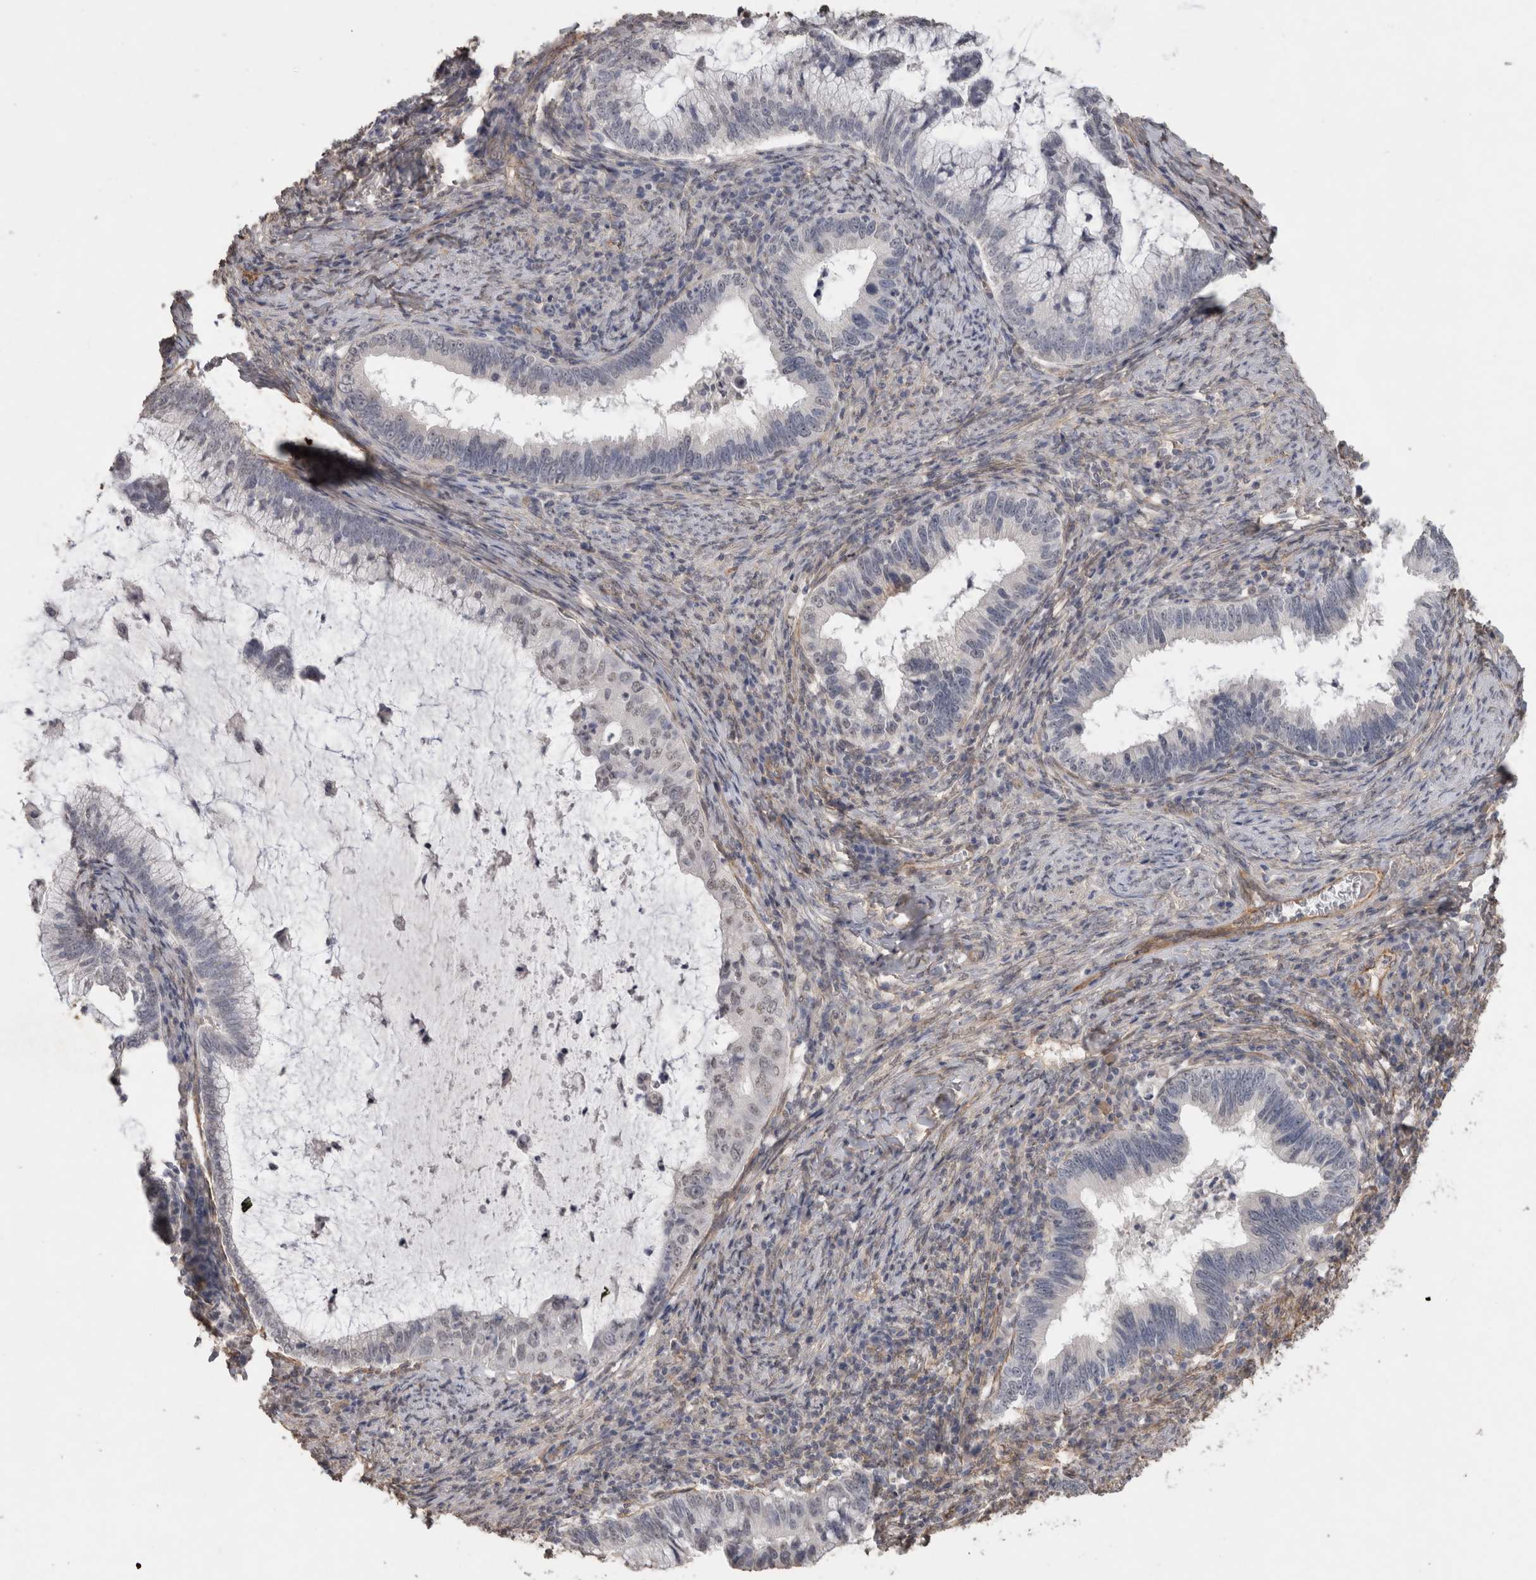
{"staining": {"intensity": "negative", "quantity": "none", "location": "none"}, "tissue": "cervical cancer", "cell_type": "Tumor cells", "image_type": "cancer", "snomed": [{"axis": "morphology", "description": "Adenocarcinoma, NOS"}, {"axis": "topography", "description": "Cervix"}], "caption": "Cervical cancer (adenocarcinoma) was stained to show a protein in brown. There is no significant expression in tumor cells.", "gene": "RECK", "patient": {"sex": "female", "age": 36}}